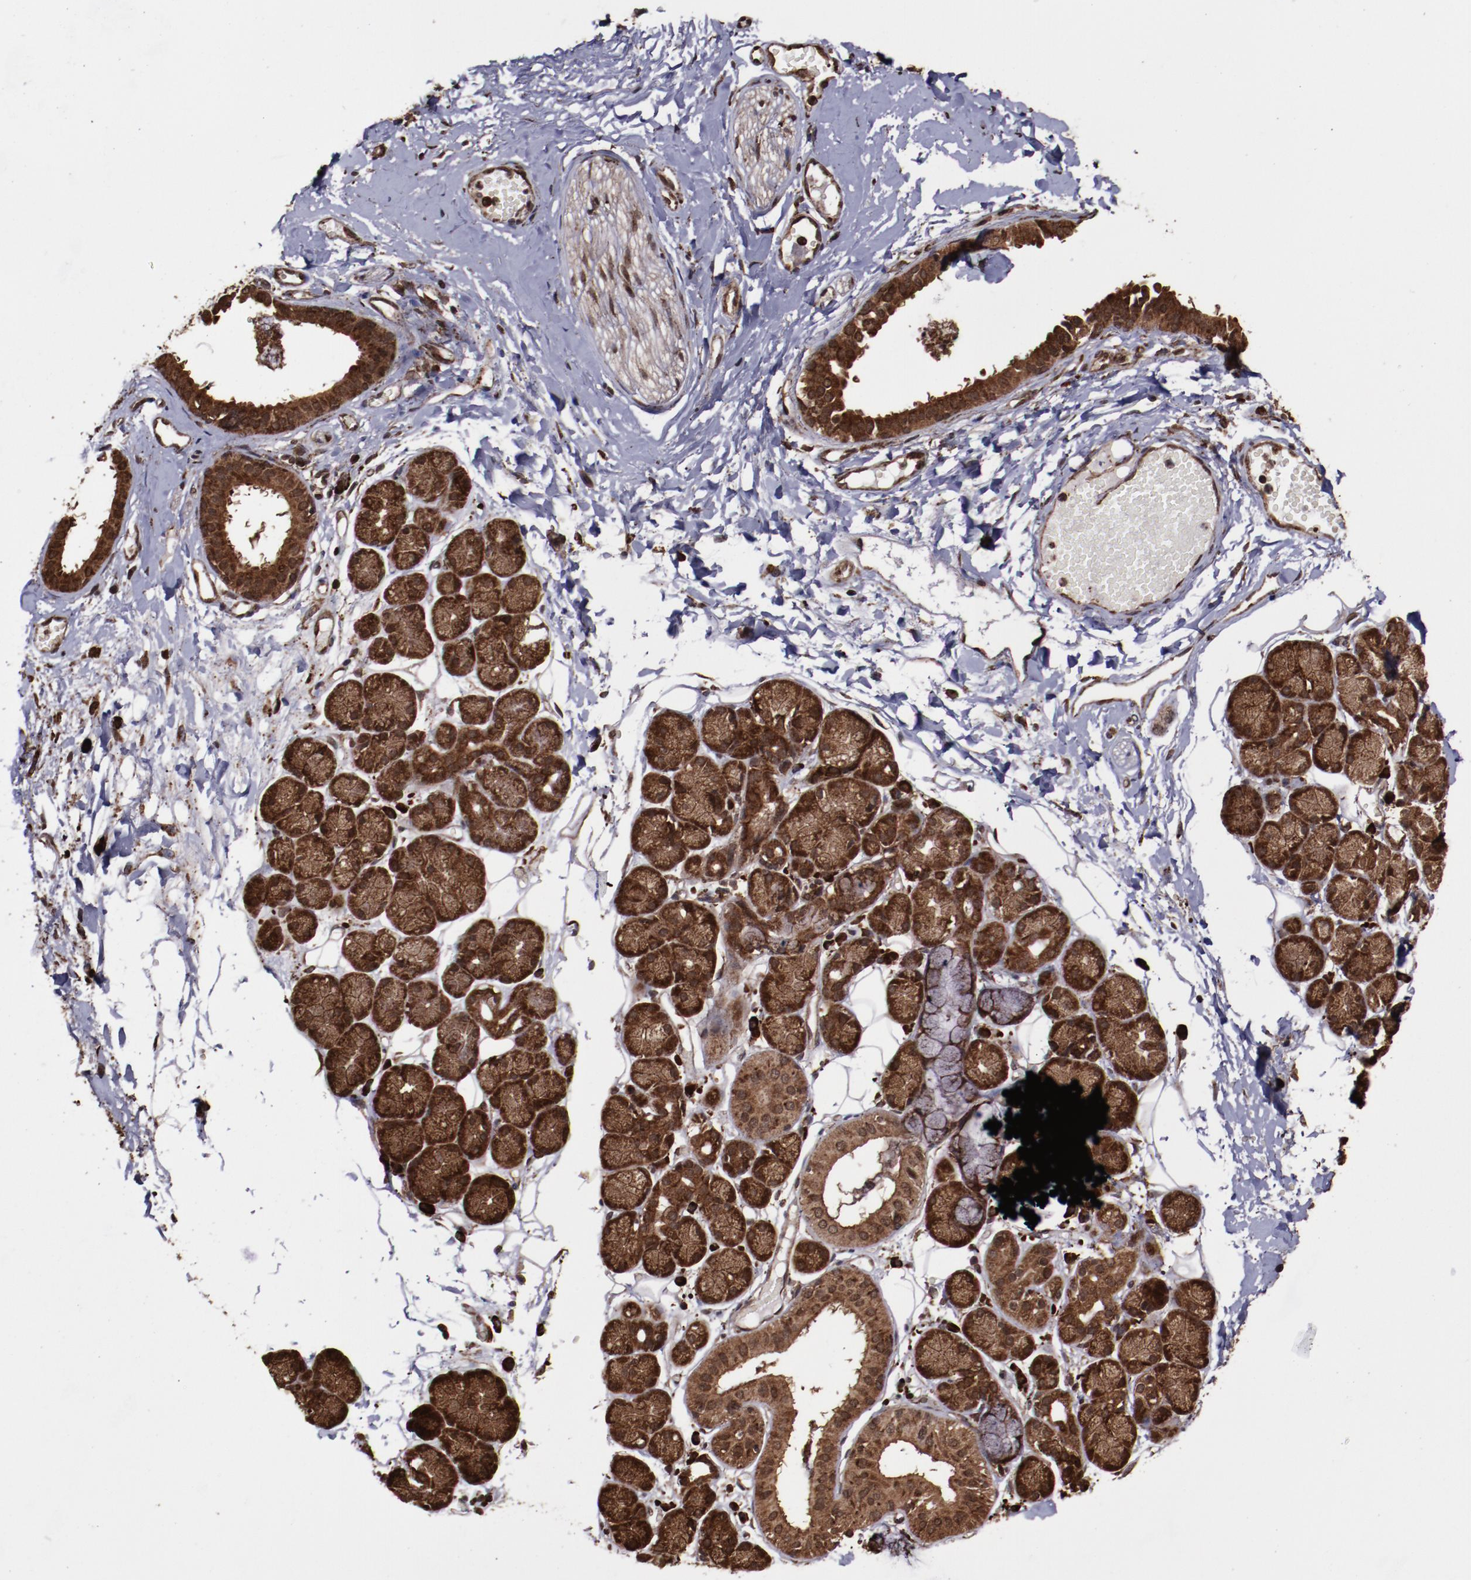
{"staining": {"intensity": "strong", "quantity": ">75%", "location": "cytoplasmic/membranous,nuclear"}, "tissue": "salivary gland", "cell_type": "Glandular cells", "image_type": "normal", "snomed": [{"axis": "morphology", "description": "Normal tissue, NOS"}, {"axis": "topography", "description": "Skeletal muscle"}, {"axis": "topography", "description": "Oral tissue"}, {"axis": "topography", "description": "Salivary gland"}, {"axis": "topography", "description": "Peripheral nerve tissue"}], "caption": "Glandular cells exhibit strong cytoplasmic/membranous,nuclear expression in approximately >75% of cells in benign salivary gland.", "gene": "EIF4ENIF1", "patient": {"sex": "male", "age": 54}}